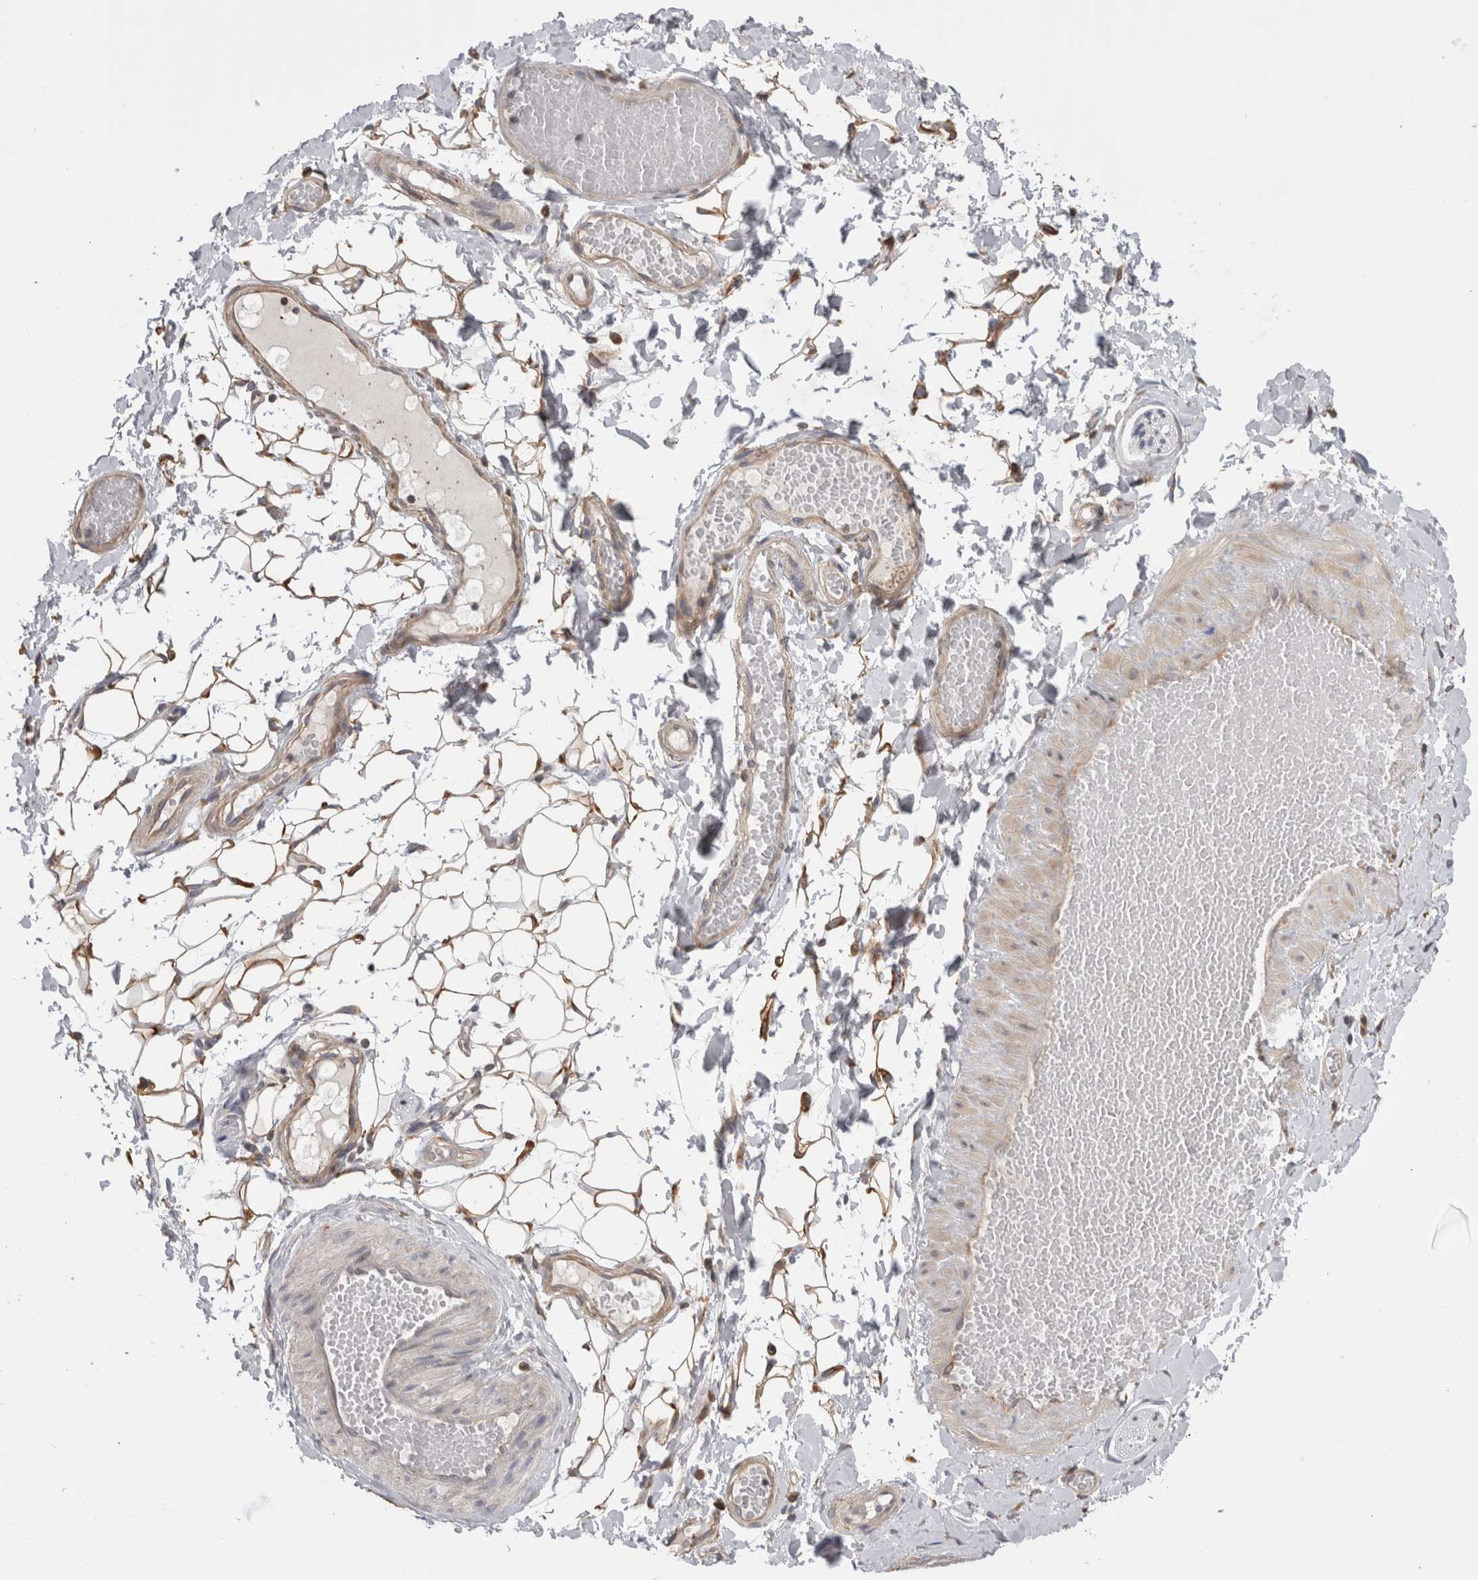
{"staining": {"intensity": "moderate", "quantity": ">75%", "location": "cytoplasmic/membranous"}, "tissue": "adipose tissue", "cell_type": "Adipocytes", "image_type": "normal", "snomed": [{"axis": "morphology", "description": "Normal tissue, NOS"}, {"axis": "topography", "description": "Adipose tissue"}, {"axis": "topography", "description": "Vascular tissue"}, {"axis": "topography", "description": "Peripheral nerve tissue"}], "caption": "Adipocytes reveal medium levels of moderate cytoplasmic/membranous expression in about >75% of cells in benign adipose tissue.", "gene": "SMAP2", "patient": {"sex": "male", "age": 25}}